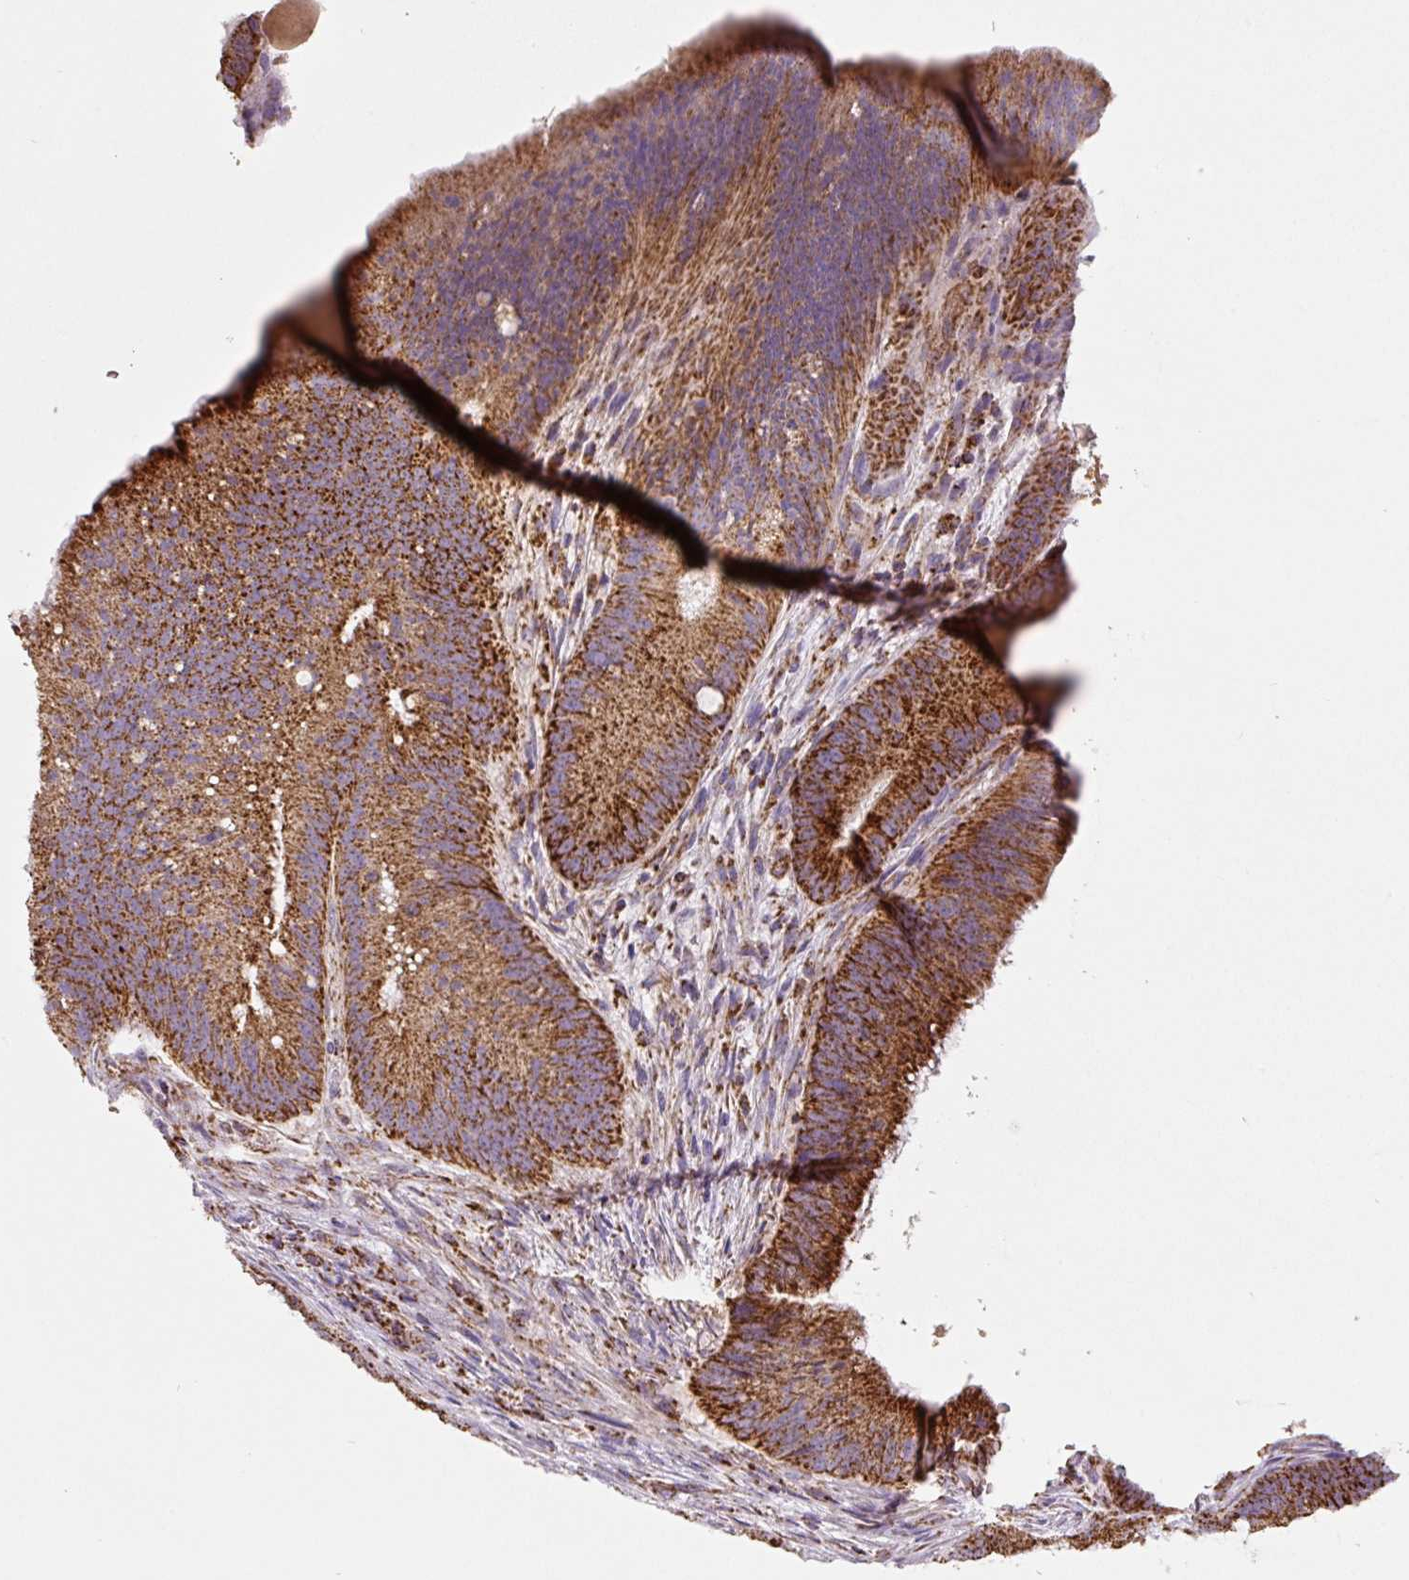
{"staining": {"intensity": "strong", "quantity": ">75%", "location": "cytoplasmic/membranous"}, "tissue": "colorectal cancer", "cell_type": "Tumor cells", "image_type": "cancer", "snomed": [{"axis": "morphology", "description": "Adenocarcinoma, NOS"}, {"axis": "topography", "description": "Colon"}], "caption": "Immunohistochemical staining of adenocarcinoma (colorectal) shows high levels of strong cytoplasmic/membranous protein positivity in approximately >75% of tumor cells.", "gene": "MT-CO2", "patient": {"sex": "female", "age": 43}}